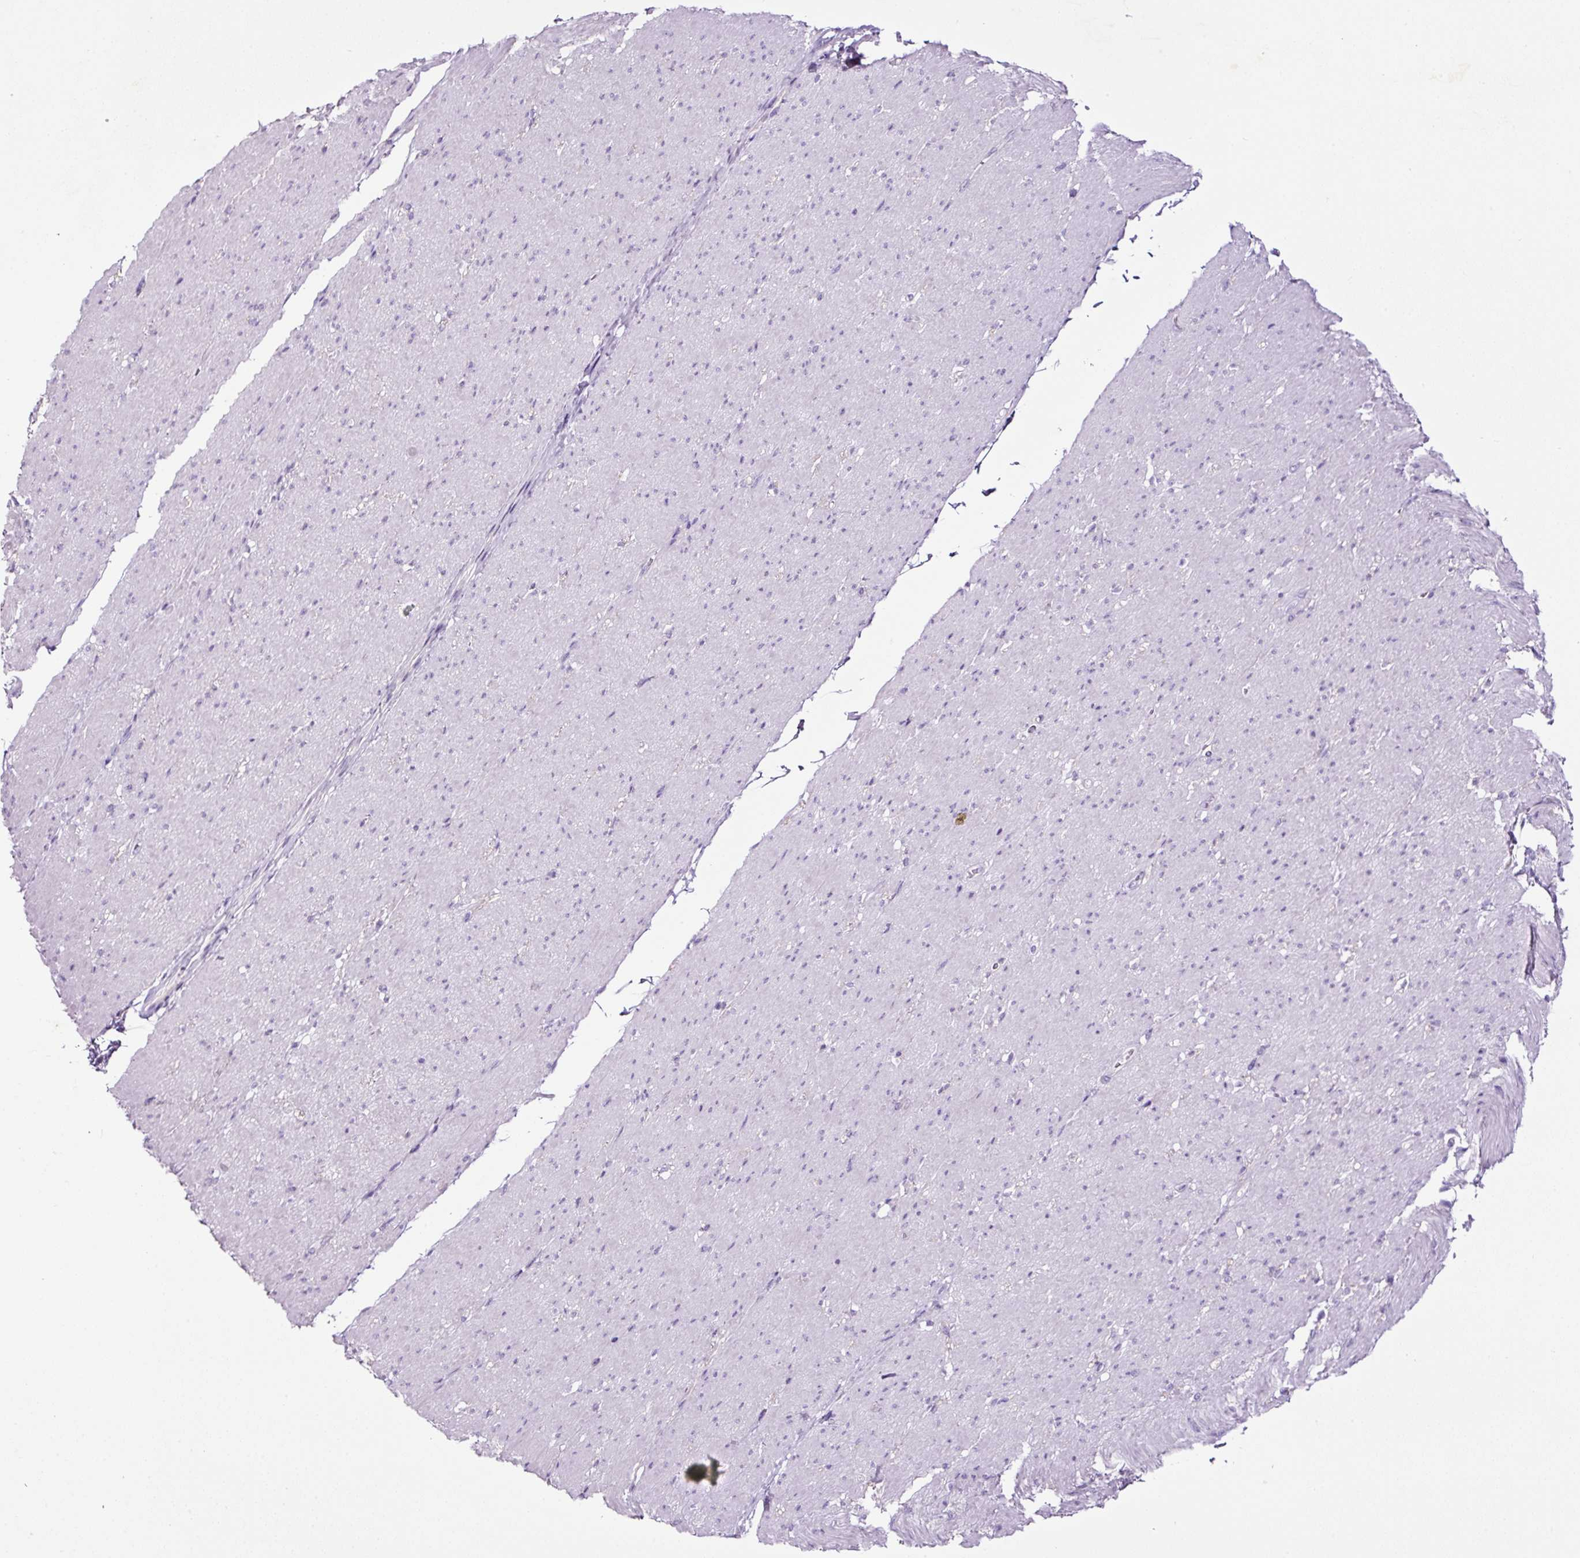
{"staining": {"intensity": "negative", "quantity": "none", "location": "none"}, "tissue": "smooth muscle", "cell_type": "Smooth muscle cells", "image_type": "normal", "snomed": [{"axis": "morphology", "description": "Normal tissue, NOS"}, {"axis": "topography", "description": "Smooth muscle"}, {"axis": "topography", "description": "Rectum"}], "caption": "Smooth muscle stained for a protein using immunohistochemistry (IHC) demonstrates no positivity smooth muscle cells.", "gene": "SP8", "patient": {"sex": "male", "age": 53}}